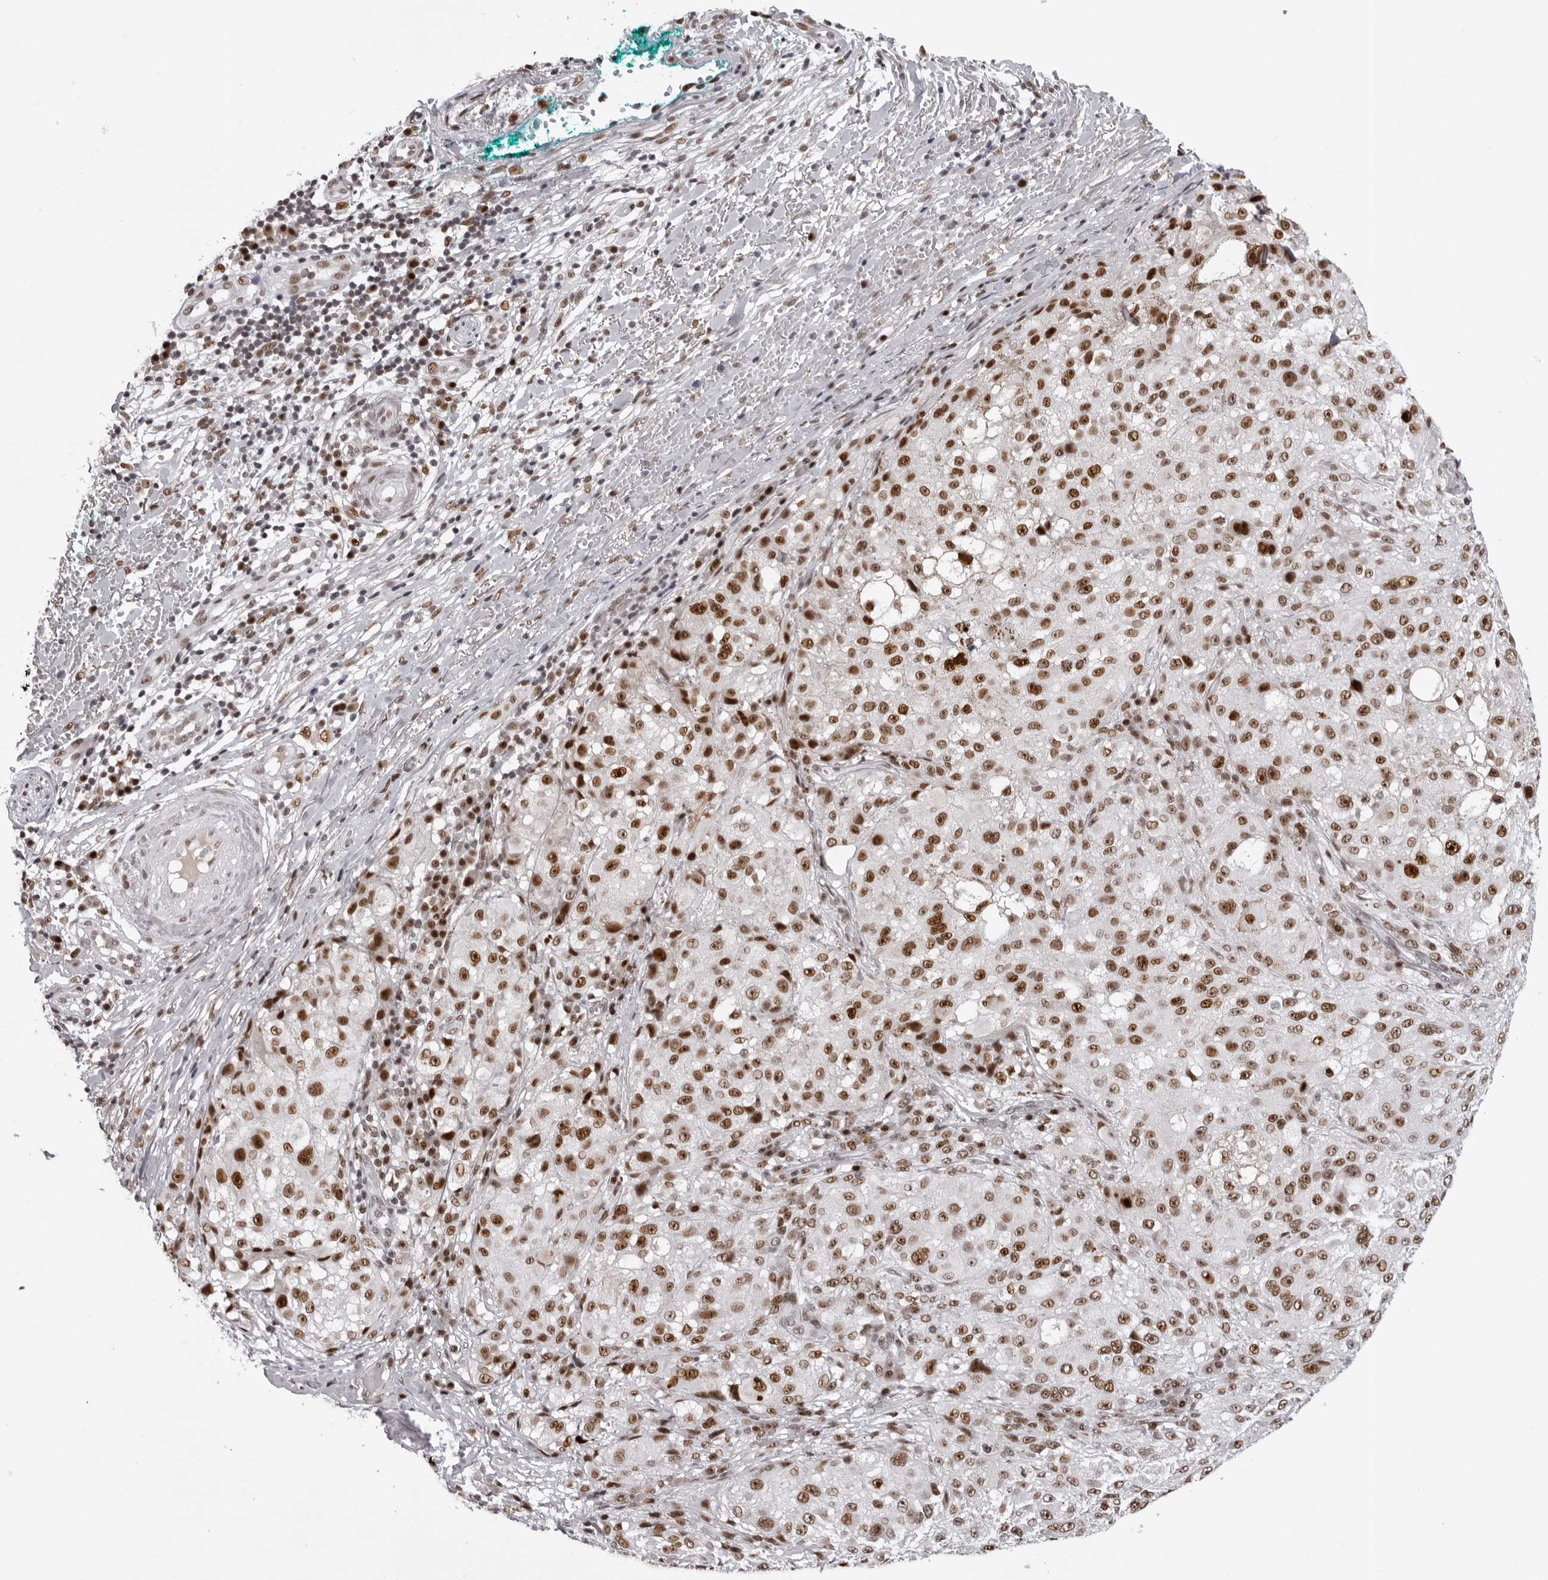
{"staining": {"intensity": "strong", "quantity": ">75%", "location": "nuclear"}, "tissue": "melanoma", "cell_type": "Tumor cells", "image_type": "cancer", "snomed": [{"axis": "morphology", "description": "Necrosis, NOS"}, {"axis": "morphology", "description": "Malignant melanoma, NOS"}, {"axis": "topography", "description": "Skin"}], "caption": "Malignant melanoma tissue displays strong nuclear expression in approximately >75% of tumor cells", "gene": "HEXIM2", "patient": {"sex": "female", "age": 87}}